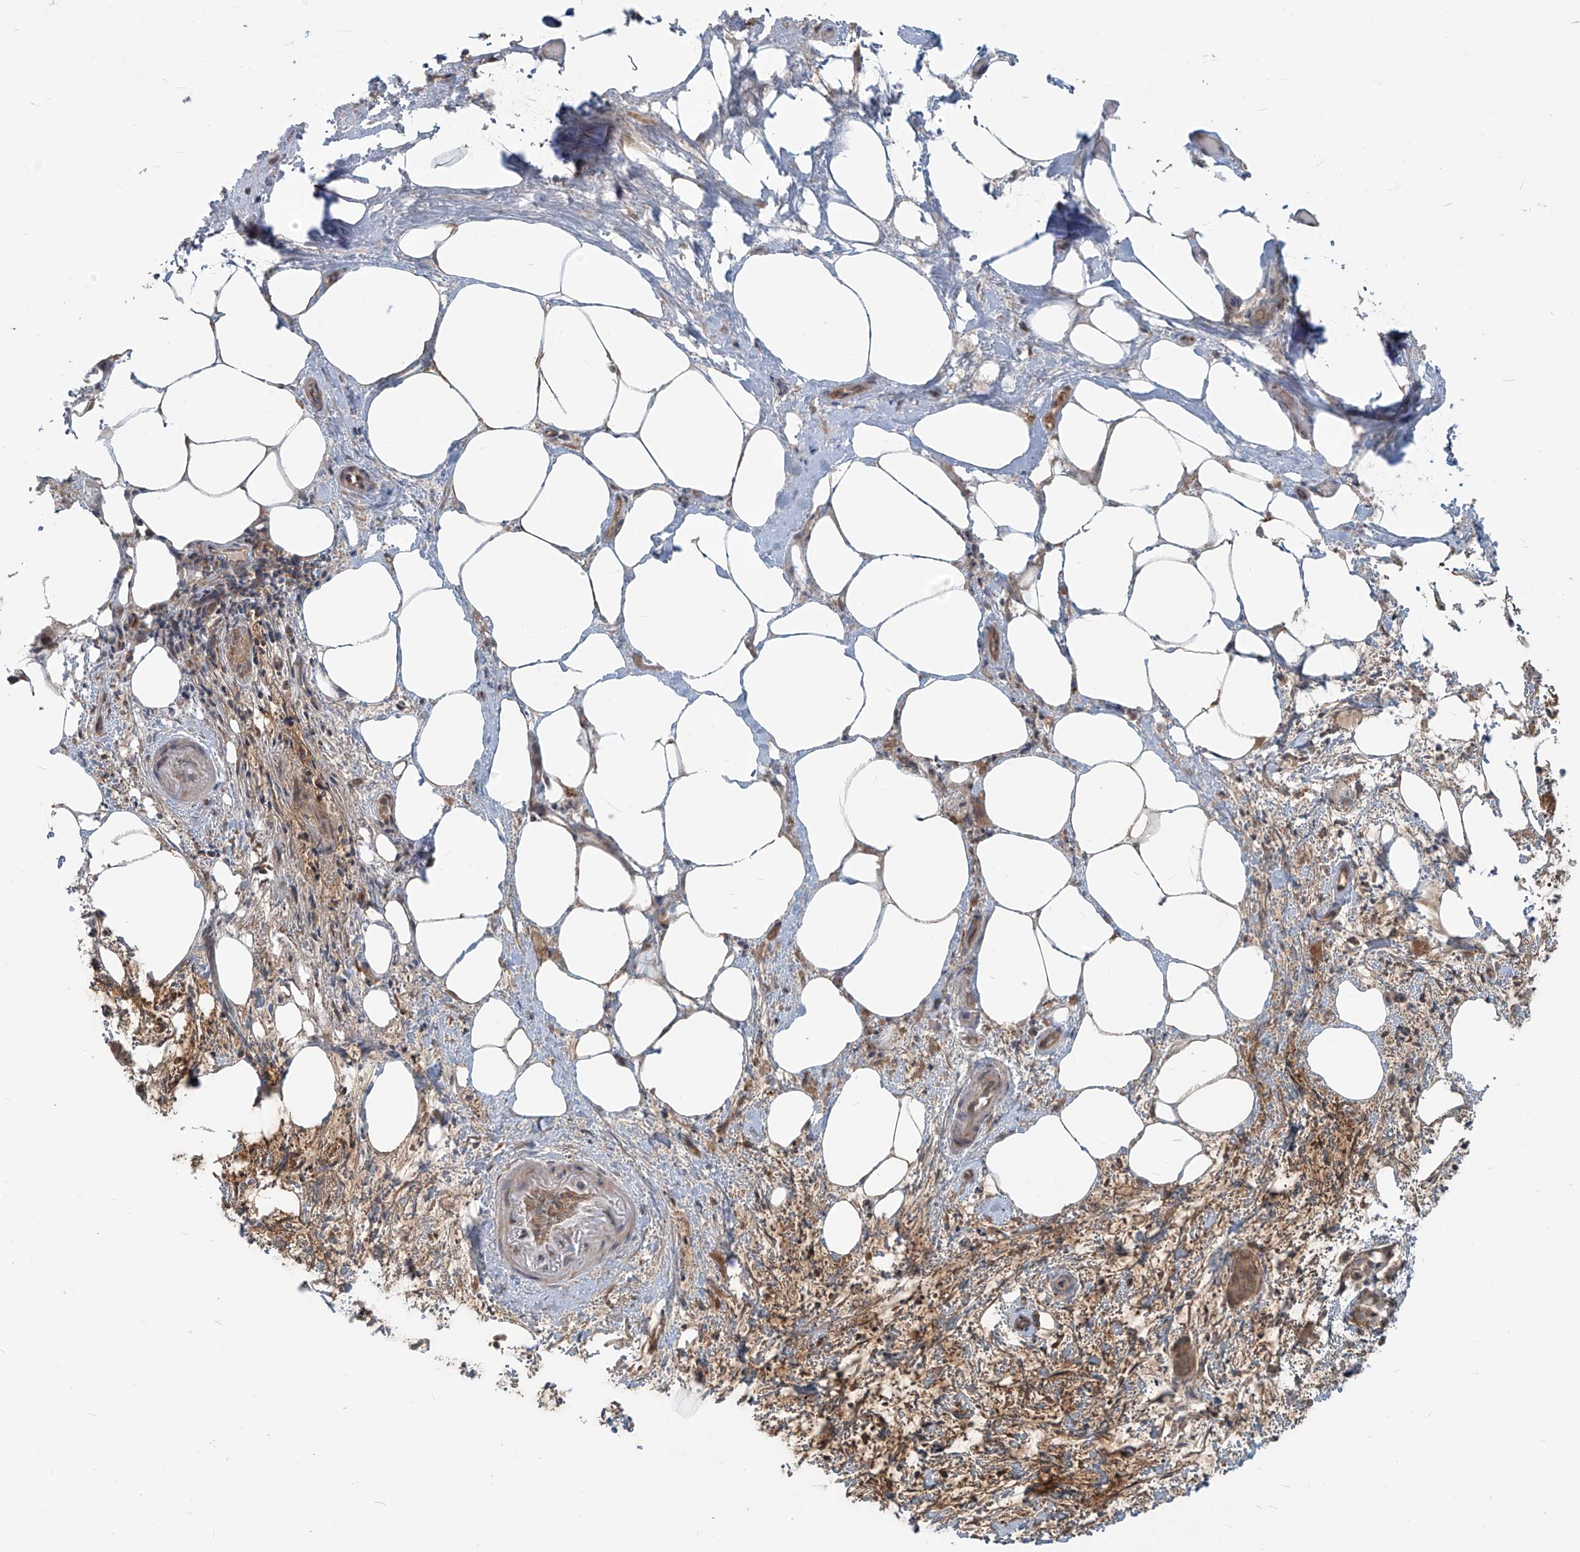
{"staining": {"intensity": "moderate", "quantity": ">75%", "location": "cytoplasmic/membranous"}, "tissue": "pancreatic cancer", "cell_type": "Tumor cells", "image_type": "cancer", "snomed": [{"axis": "morphology", "description": "Normal tissue, NOS"}, {"axis": "morphology", "description": "Adenocarcinoma, NOS"}, {"axis": "topography", "description": "Pancreas"}, {"axis": "topography", "description": "Peripheral nerve tissue"}], "caption": "This is an image of immunohistochemistry (IHC) staining of adenocarcinoma (pancreatic), which shows moderate positivity in the cytoplasmic/membranous of tumor cells.", "gene": "KATNIP", "patient": {"sex": "female", "age": 63}}